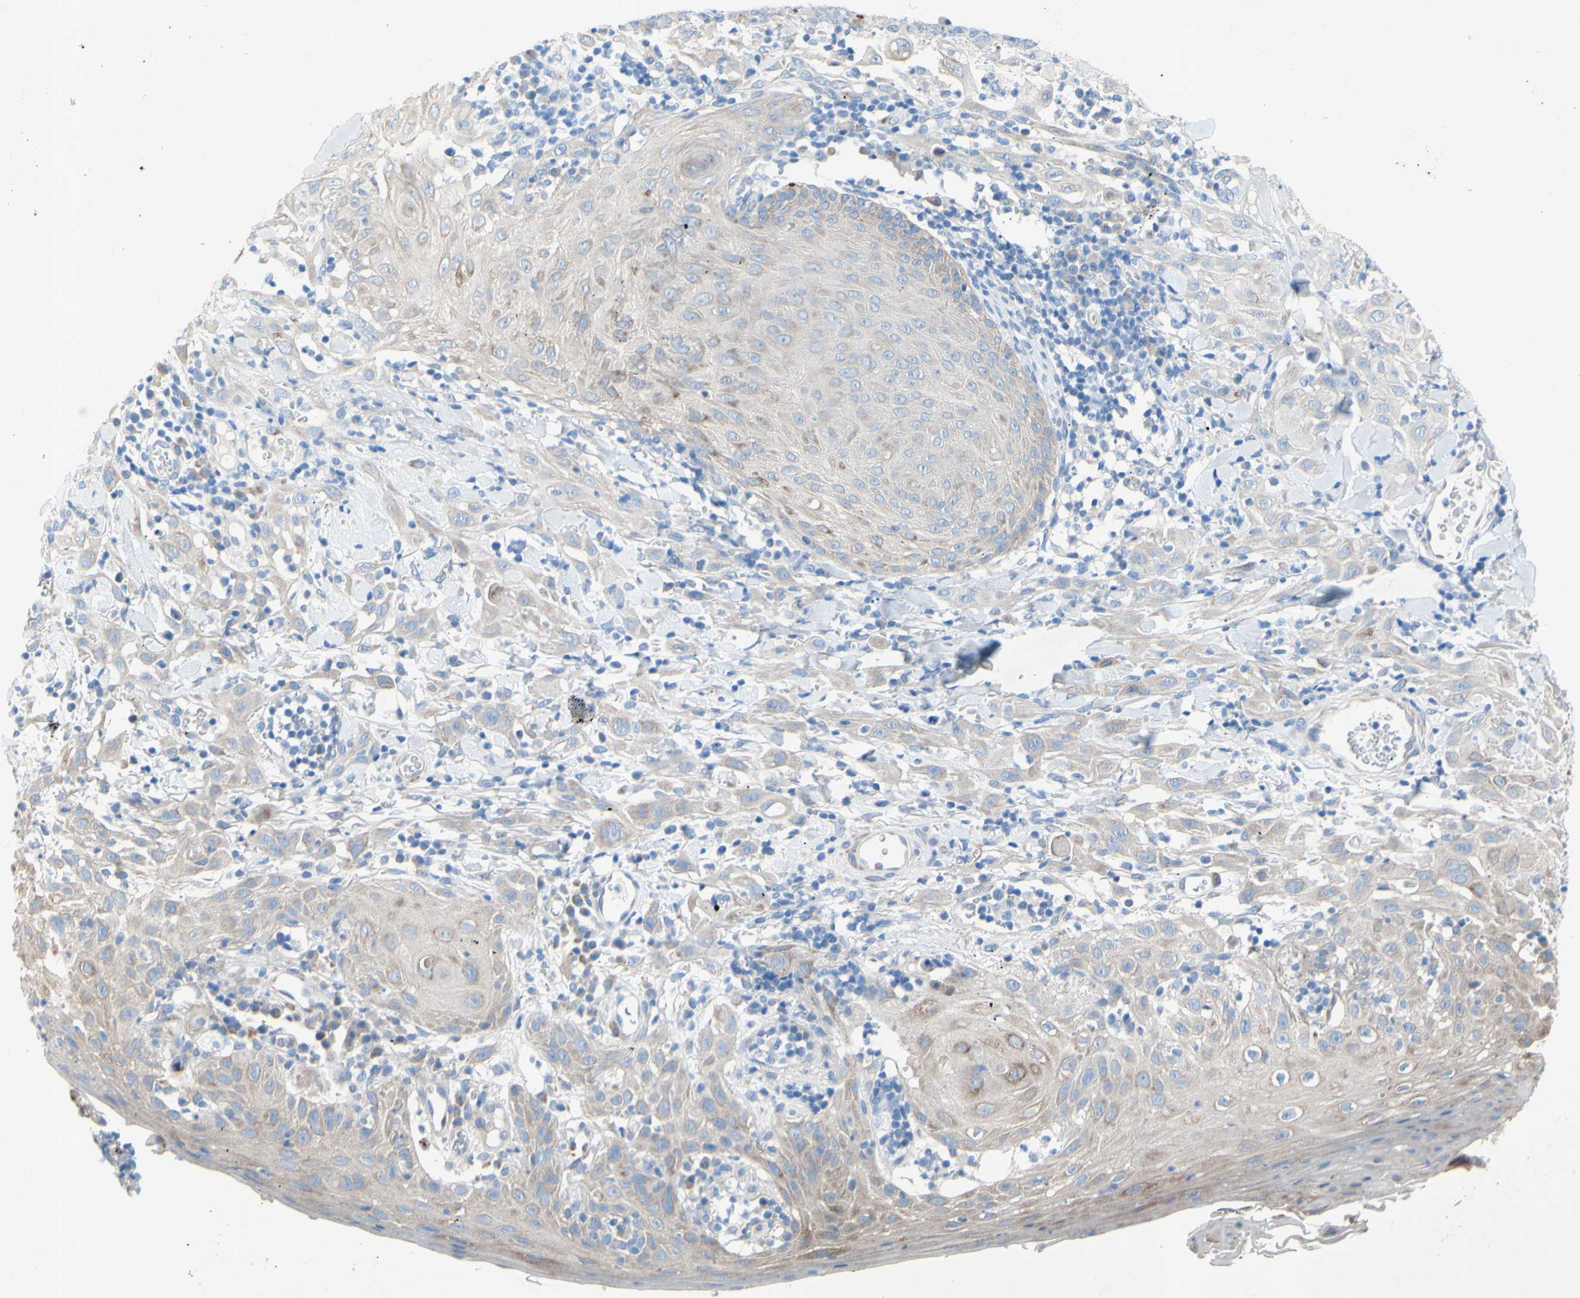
{"staining": {"intensity": "negative", "quantity": "none", "location": "none"}, "tissue": "skin cancer", "cell_type": "Tumor cells", "image_type": "cancer", "snomed": [{"axis": "morphology", "description": "Squamous cell carcinoma, NOS"}, {"axis": "topography", "description": "Skin"}], "caption": "Immunohistochemistry (IHC) of skin cancer reveals no expression in tumor cells.", "gene": "TMIGD2", "patient": {"sex": "male", "age": 24}}